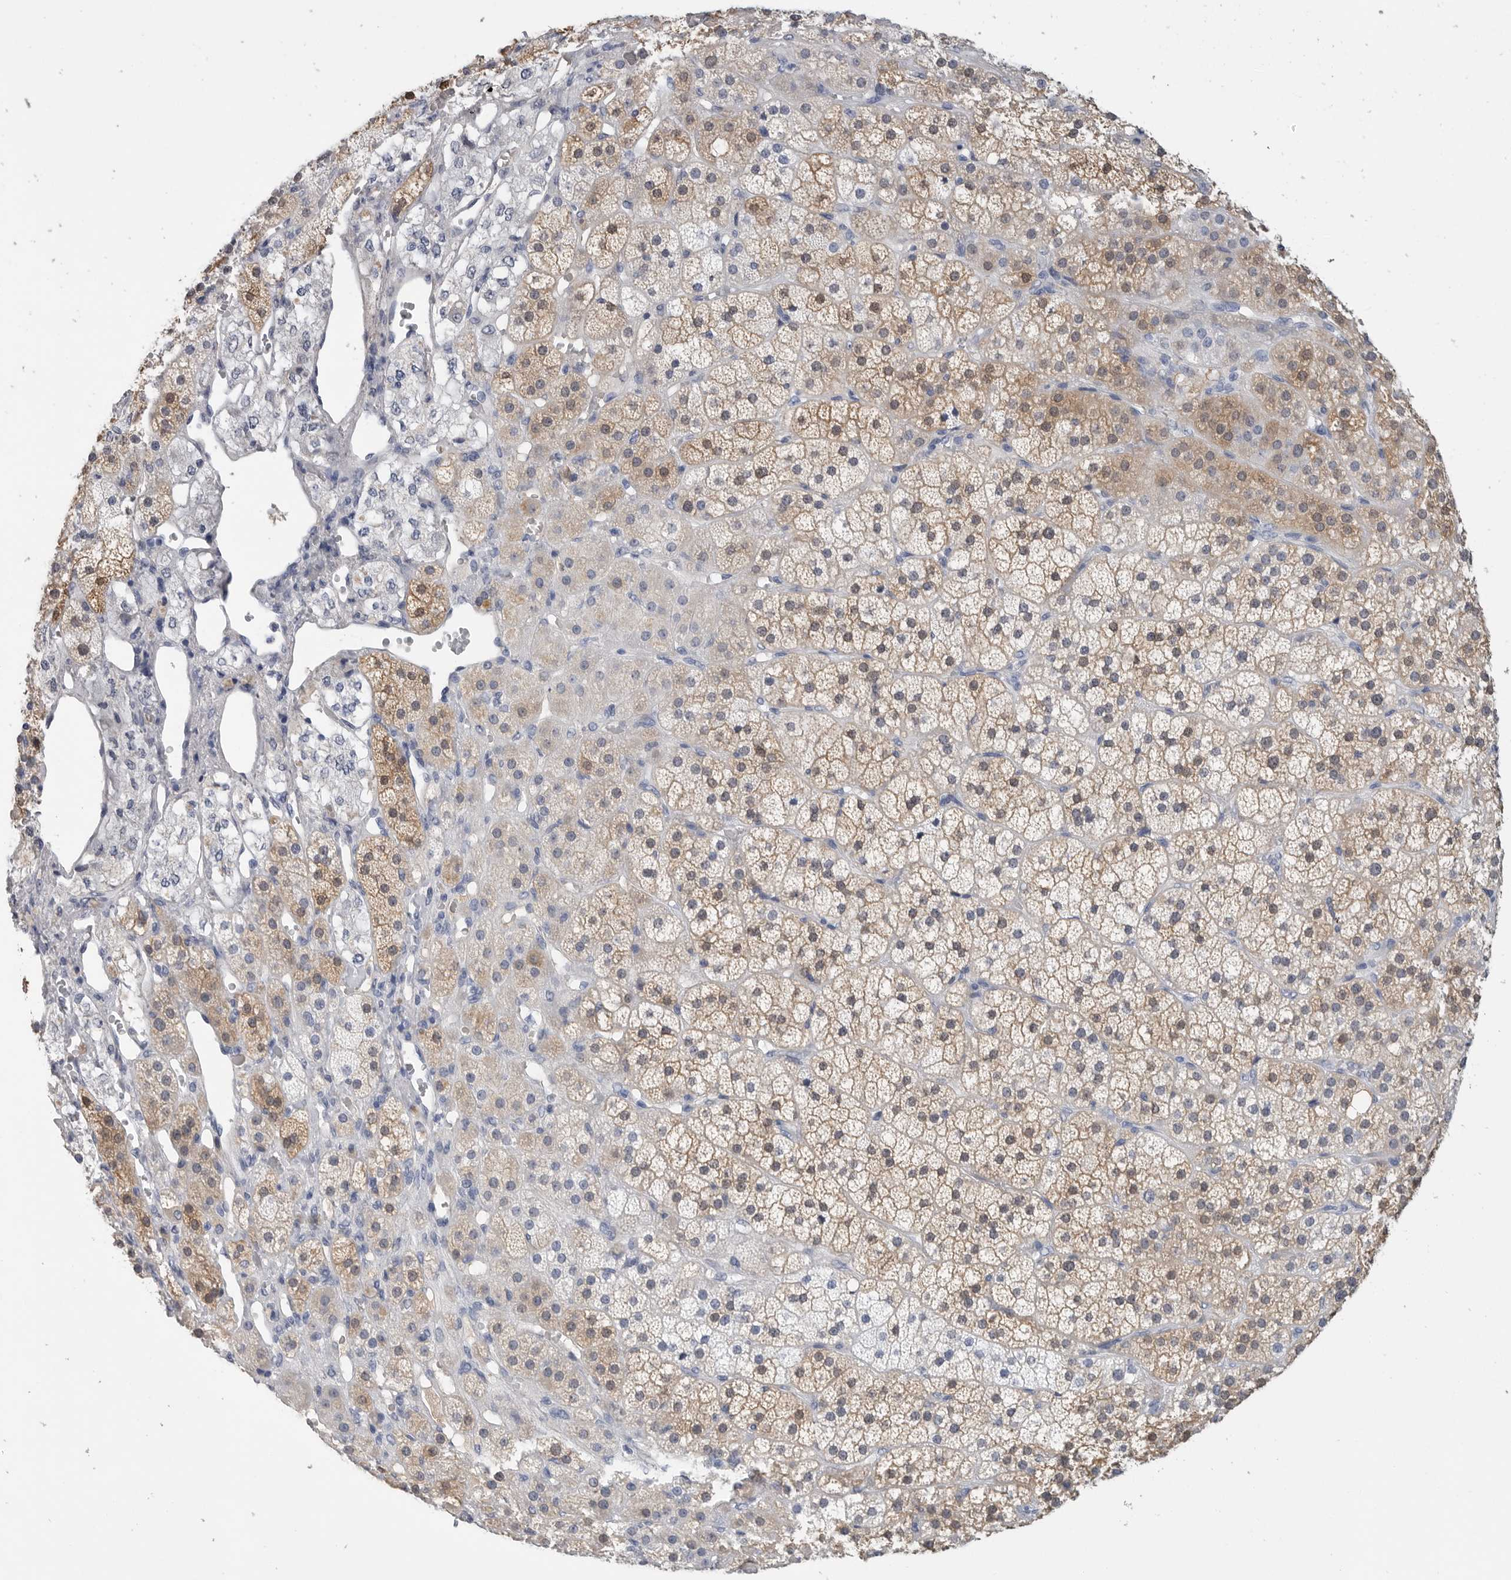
{"staining": {"intensity": "moderate", "quantity": "<25%", "location": "cytoplasmic/membranous"}, "tissue": "adrenal gland", "cell_type": "Glandular cells", "image_type": "normal", "snomed": [{"axis": "morphology", "description": "Normal tissue, NOS"}, {"axis": "topography", "description": "Adrenal gland"}], "caption": "Benign adrenal gland shows moderate cytoplasmic/membranous expression in approximately <25% of glandular cells, visualized by immunohistochemistry.", "gene": "FABP6", "patient": {"sex": "male", "age": 57}}